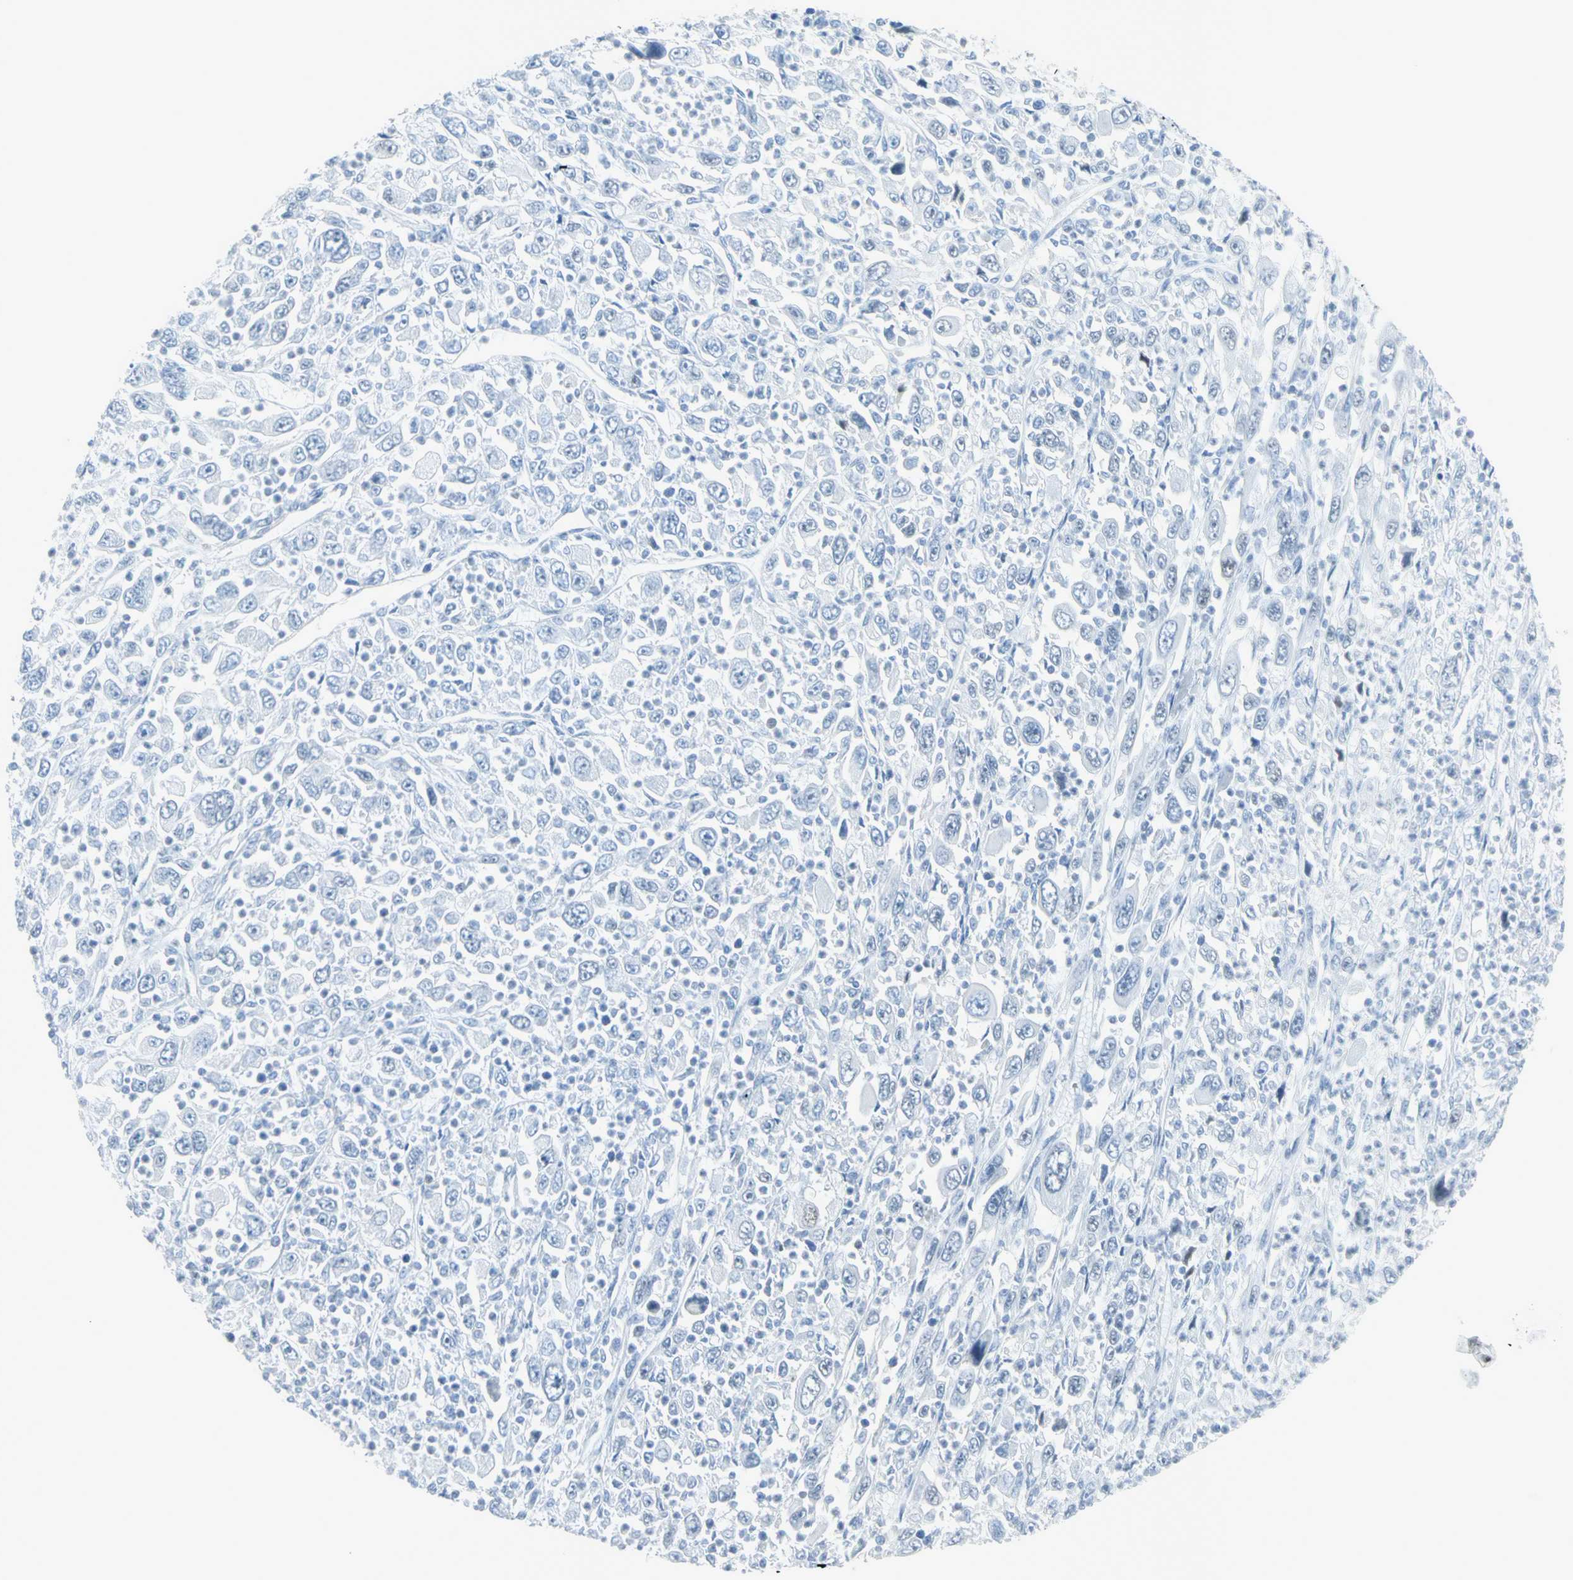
{"staining": {"intensity": "negative", "quantity": "none", "location": "none"}, "tissue": "melanoma", "cell_type": "Tumor cells", "image_type": "cancer", "snomed": [{"axis": "morphology", "description": "Malignant melanoma, Metastatic site"}, {"axis": "topography", "description": "Skin"}], "caption": "A micrograph of malignant melanoma (metastatic site) stained for a protein displays no brown staining in tumor cells.", "gene": "MCM3", "patient": {"sex": "female", "age": 56}}